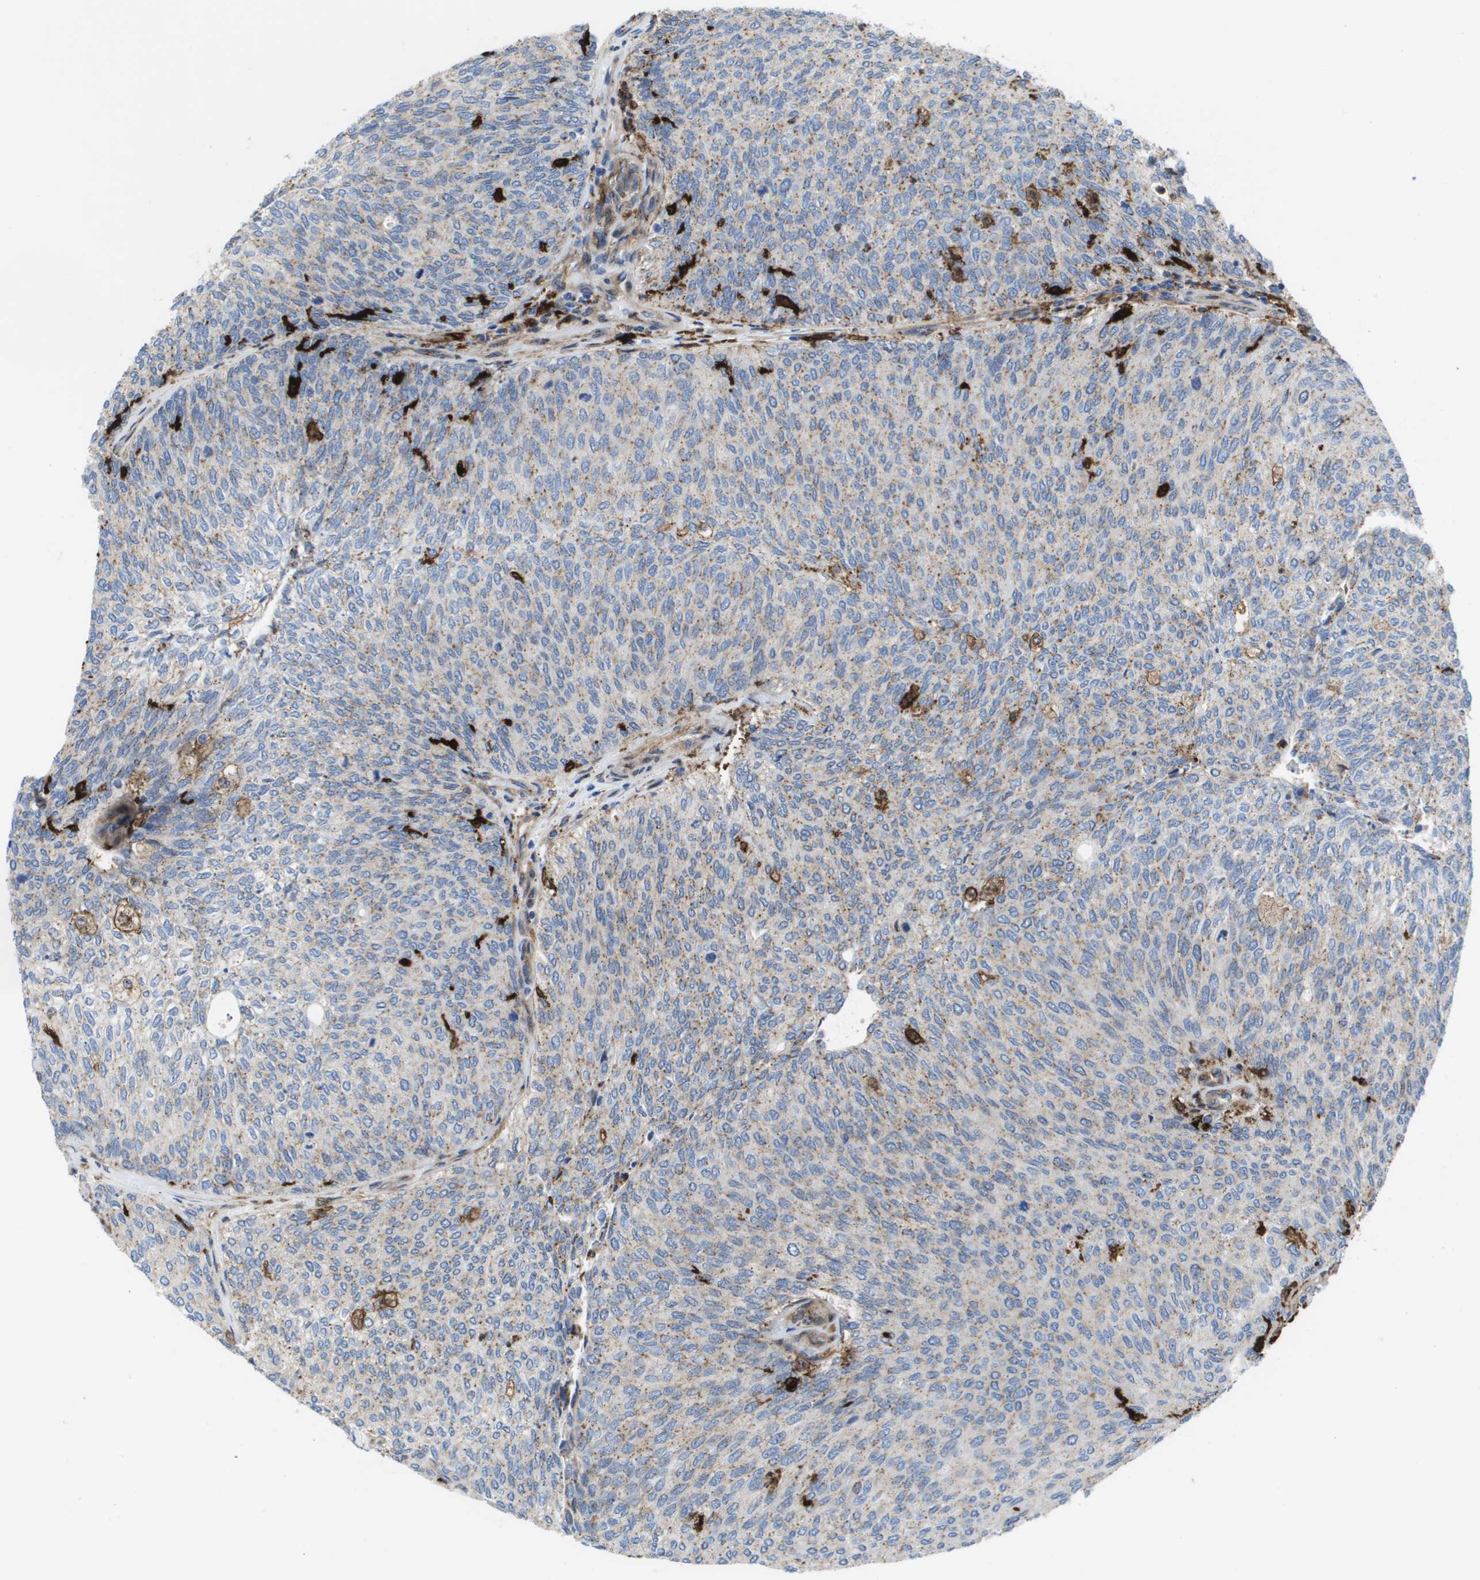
{"staining": {"intensity": "weak", "quantity": ">75%", "location": "cytoplasmic/membranous"}, "tissue": "urothelial cancer", "cell_type": "Tumor cells", "image_type": "cancer", "snomed": [{"axis": "morphology", "description": "Urothelial carcinoma, Low grade"}, {"axis": "topography", "description": "Urinary bladder"}], "caption": "Tumor cells exhibit weak cytoplasmic/membranous expression in approximately >75% of cells in urothelial cancer.", "gene": "SLC37A2", "patient": {"sex": "female", "age": 79}}